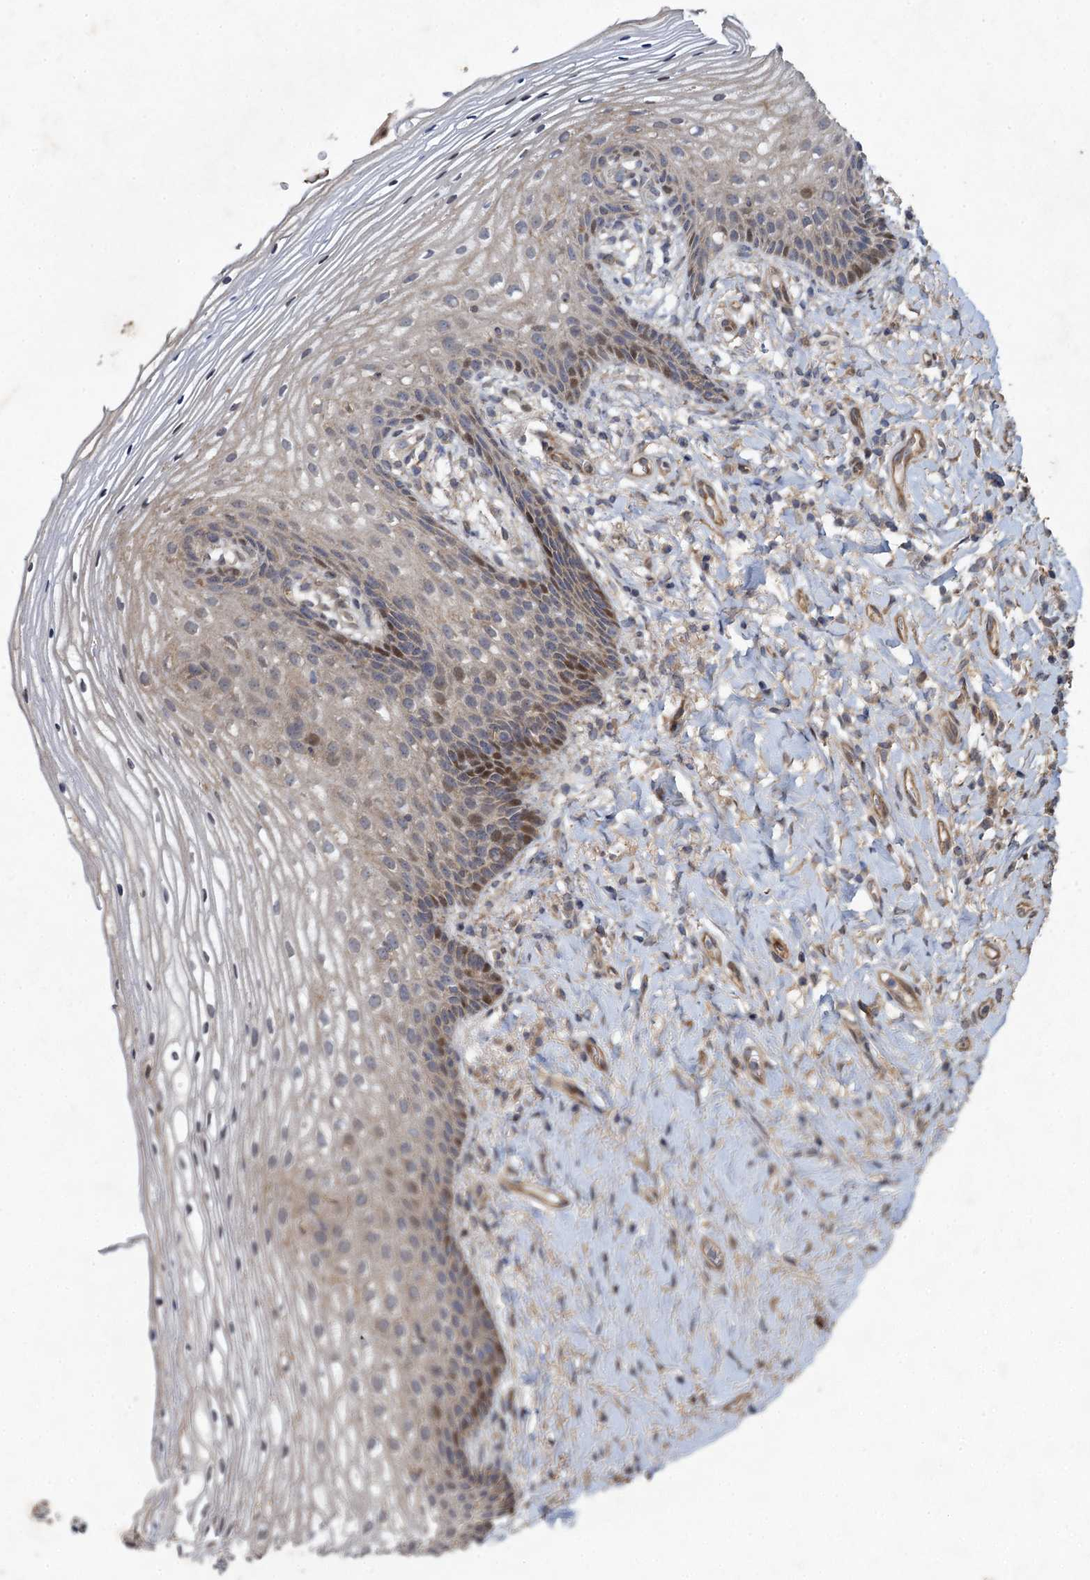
{"staining": {"intensity": "moderate", "quantity": "<25%", "location": "nuclear"}, "tissue": "vagina", "cell_type": "Squamous epithelial cells", "image_type": "normal", "snomed": [{"axis": "morphology", "description": "Normal tissue, NOS"}, {"axis": "topography", "description": "Vagina"}], "caption": "A low amount of moderate nuclear positivity is identified in about <25% of squamous epithelial cells in benign vagina.", "gene": "NUDT22", "patient": {"sex": "female", "age": 60}}